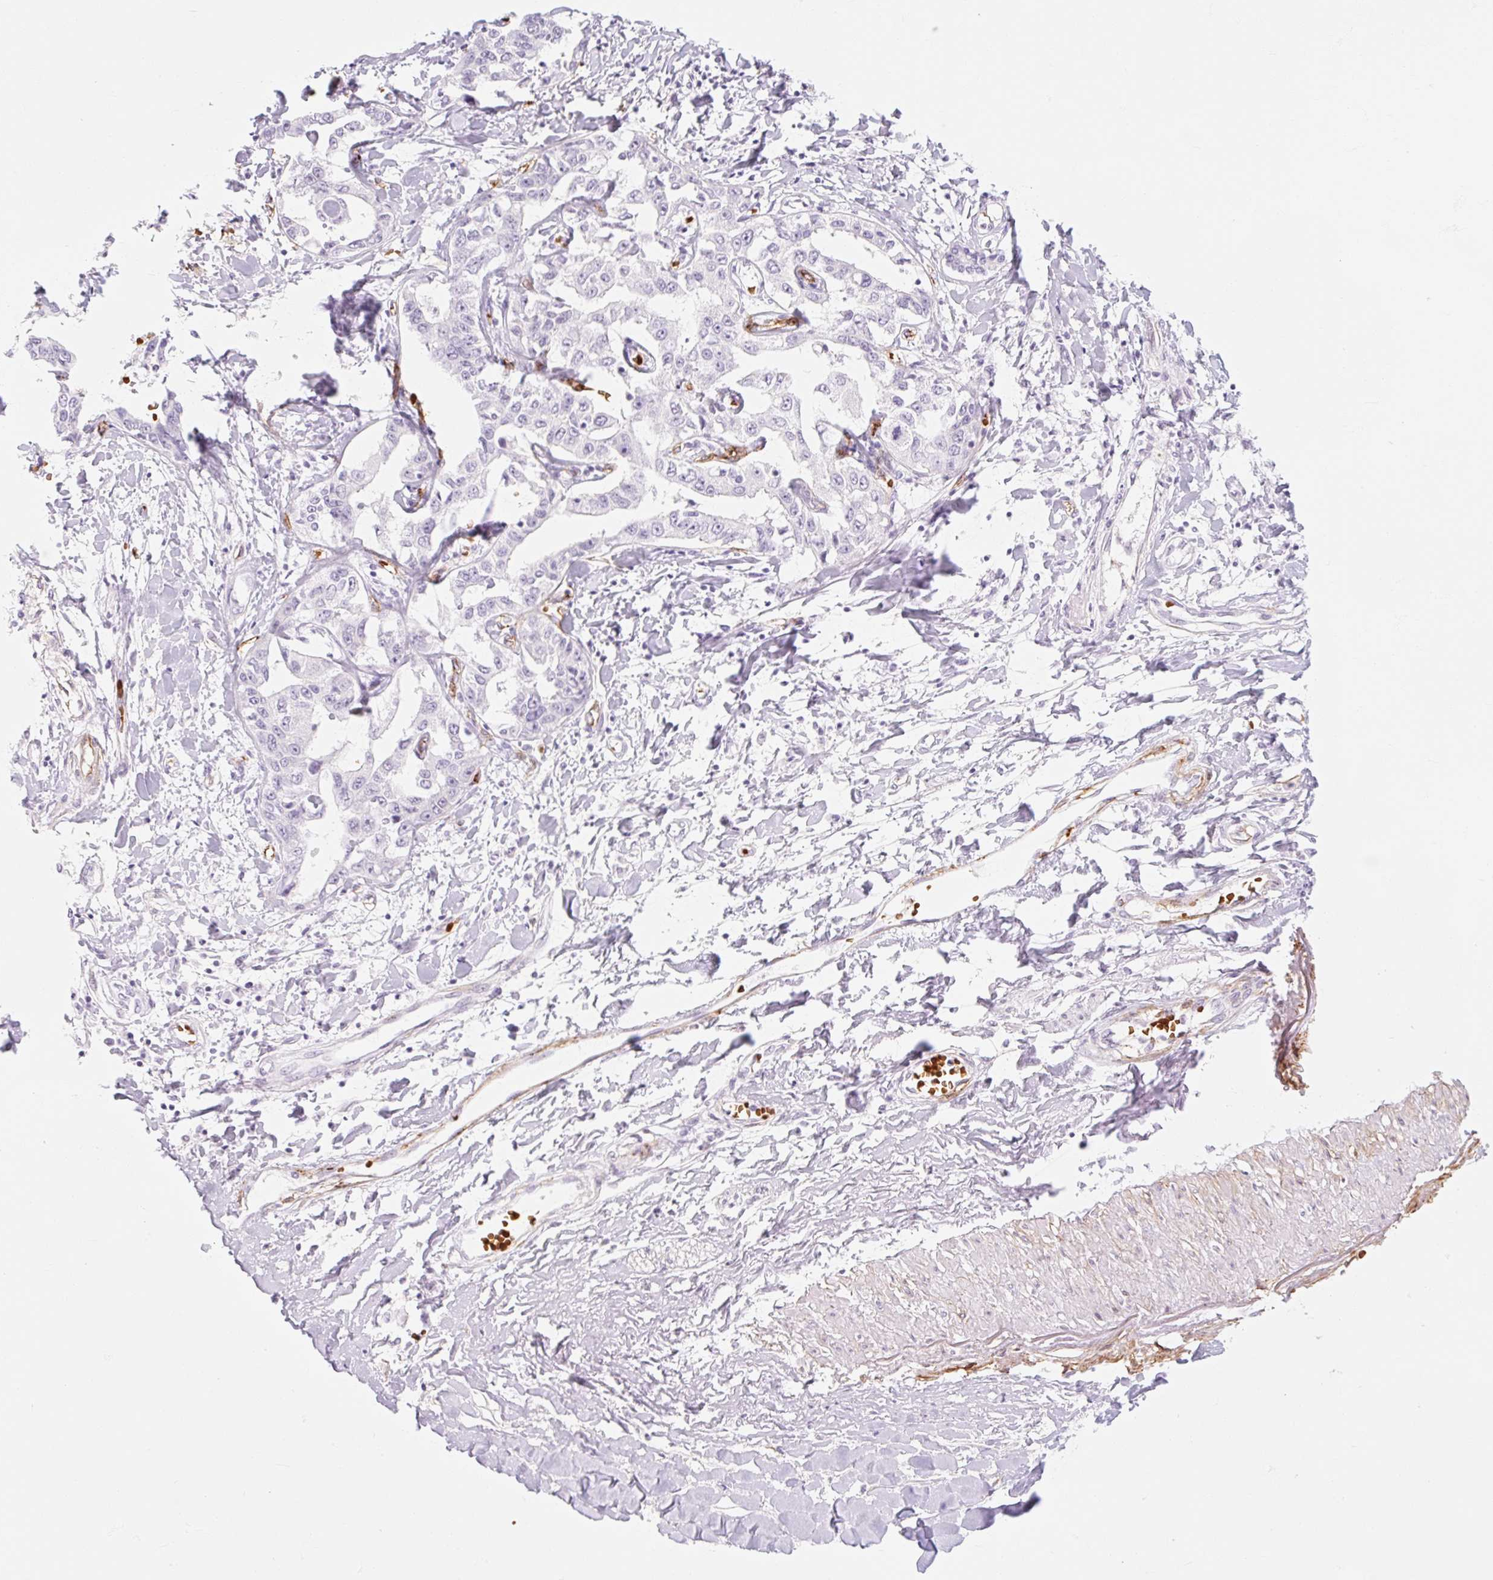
{"staining": {"intensity": "negative", "quantity": "none", "location": "none"}, "tissue": "liver cancer", "cell_type": "Tumor cells", "image_type": "cancer", "snomed": [{"axis": "morphology", "description": "Cholangiocarcinoma"}, {"axis": "topography", "description": "Liver"}], "caption": "A histopathology image of human liver cholangiocarcinoma is negative for staining in tumor cells.", "gene": "TAF1L", "patient": {"sex": "male", "age": 59}}